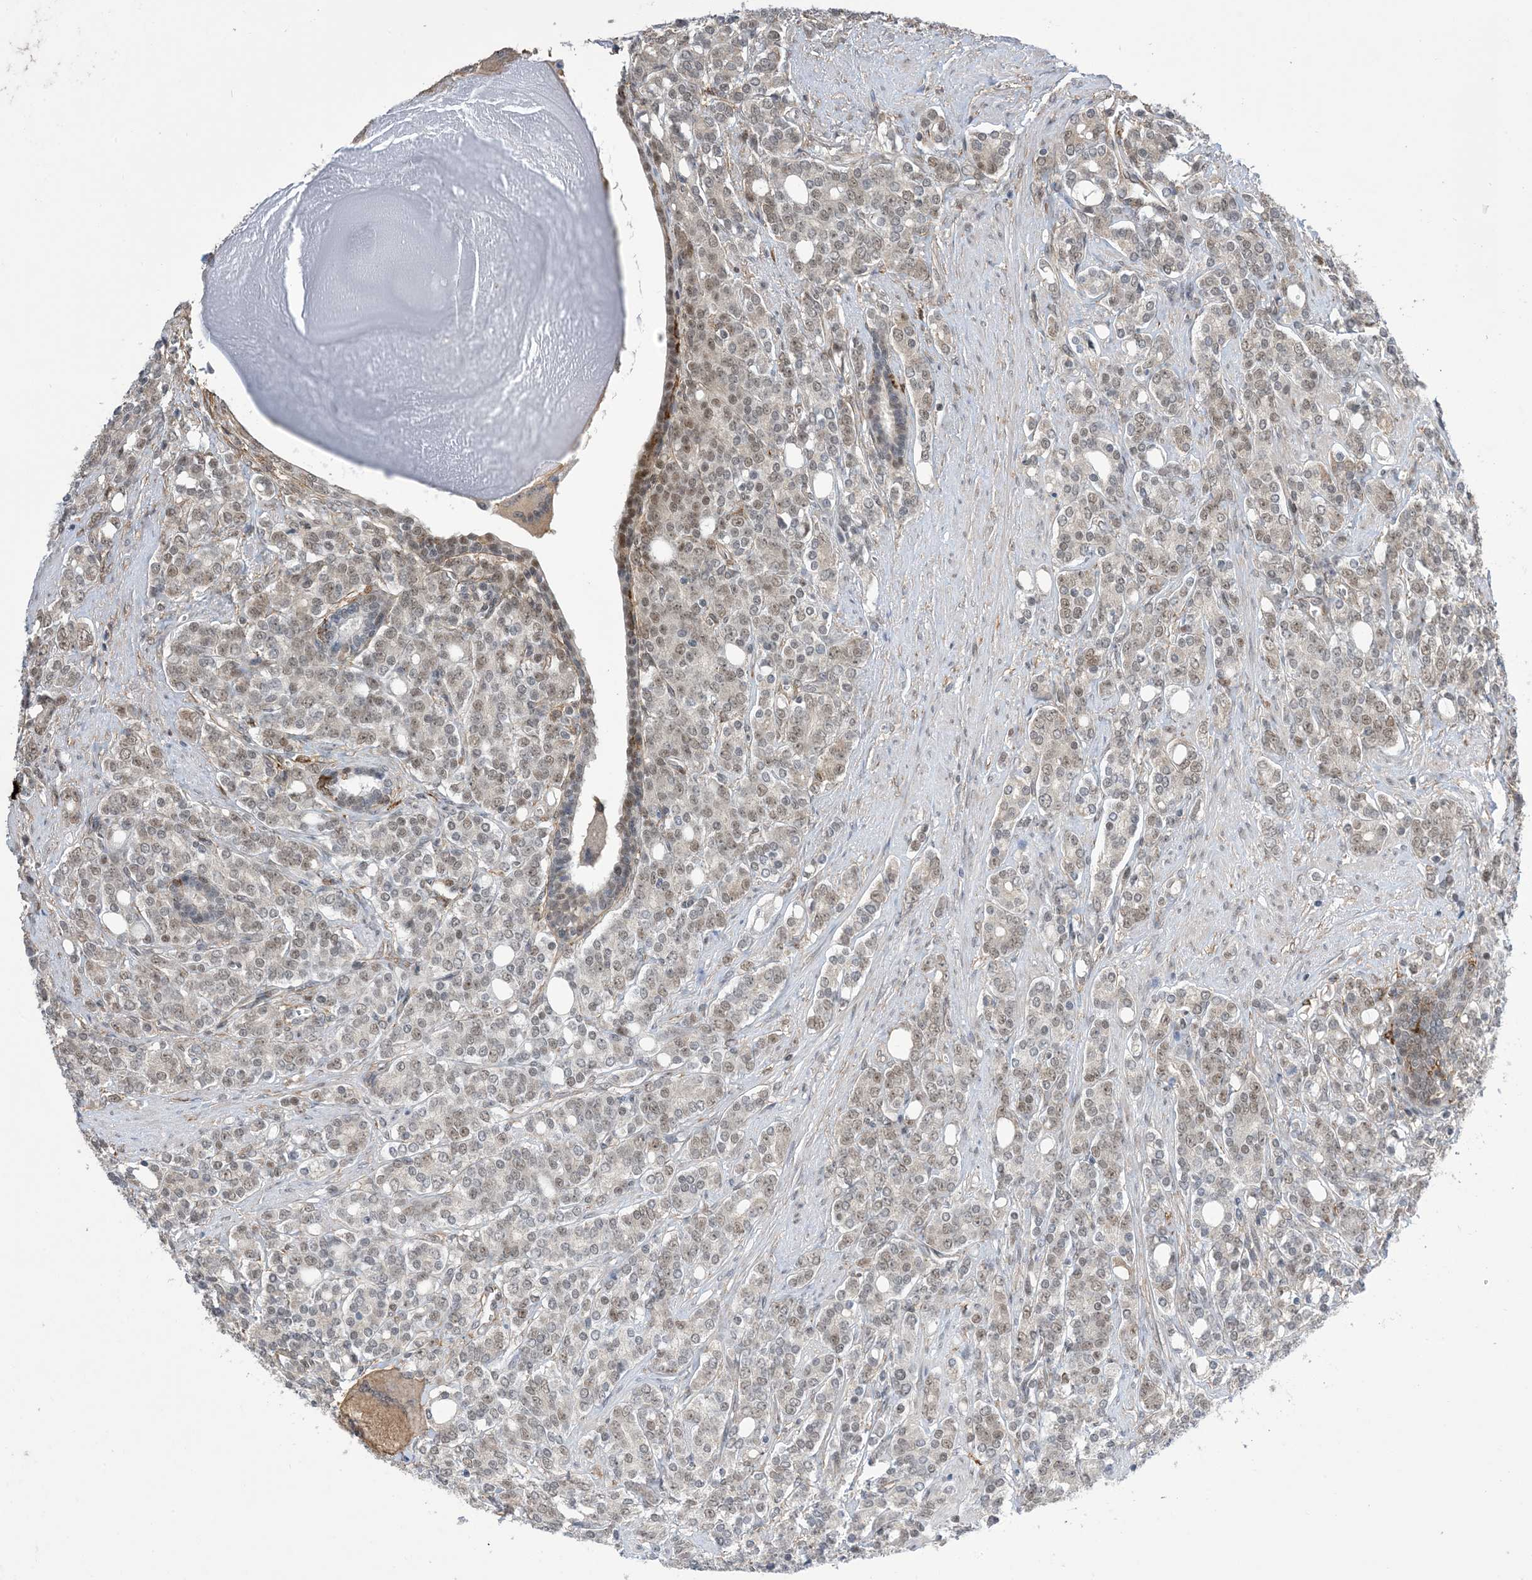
{"staining": {"intensity": "weak", "quantity": "25%-75%", "location": "nuclear"}, "tissue": "prostate cancer", "cell_type": "Tumor cells", "image_type": "cancer", "snomed": [{"axis": "morphology", "description": "Adenocarcinoma, High grade"}, {"axis": "topography", "description": "Prostate"}], "caption": "Immunohistochemistry (IHC) of prostate cancer shows low levels of weak nuclear staining in about 25%-75% of tumor cells.", "gene": "ZNF8", "patient": {"sex": "male", "age": 62}}